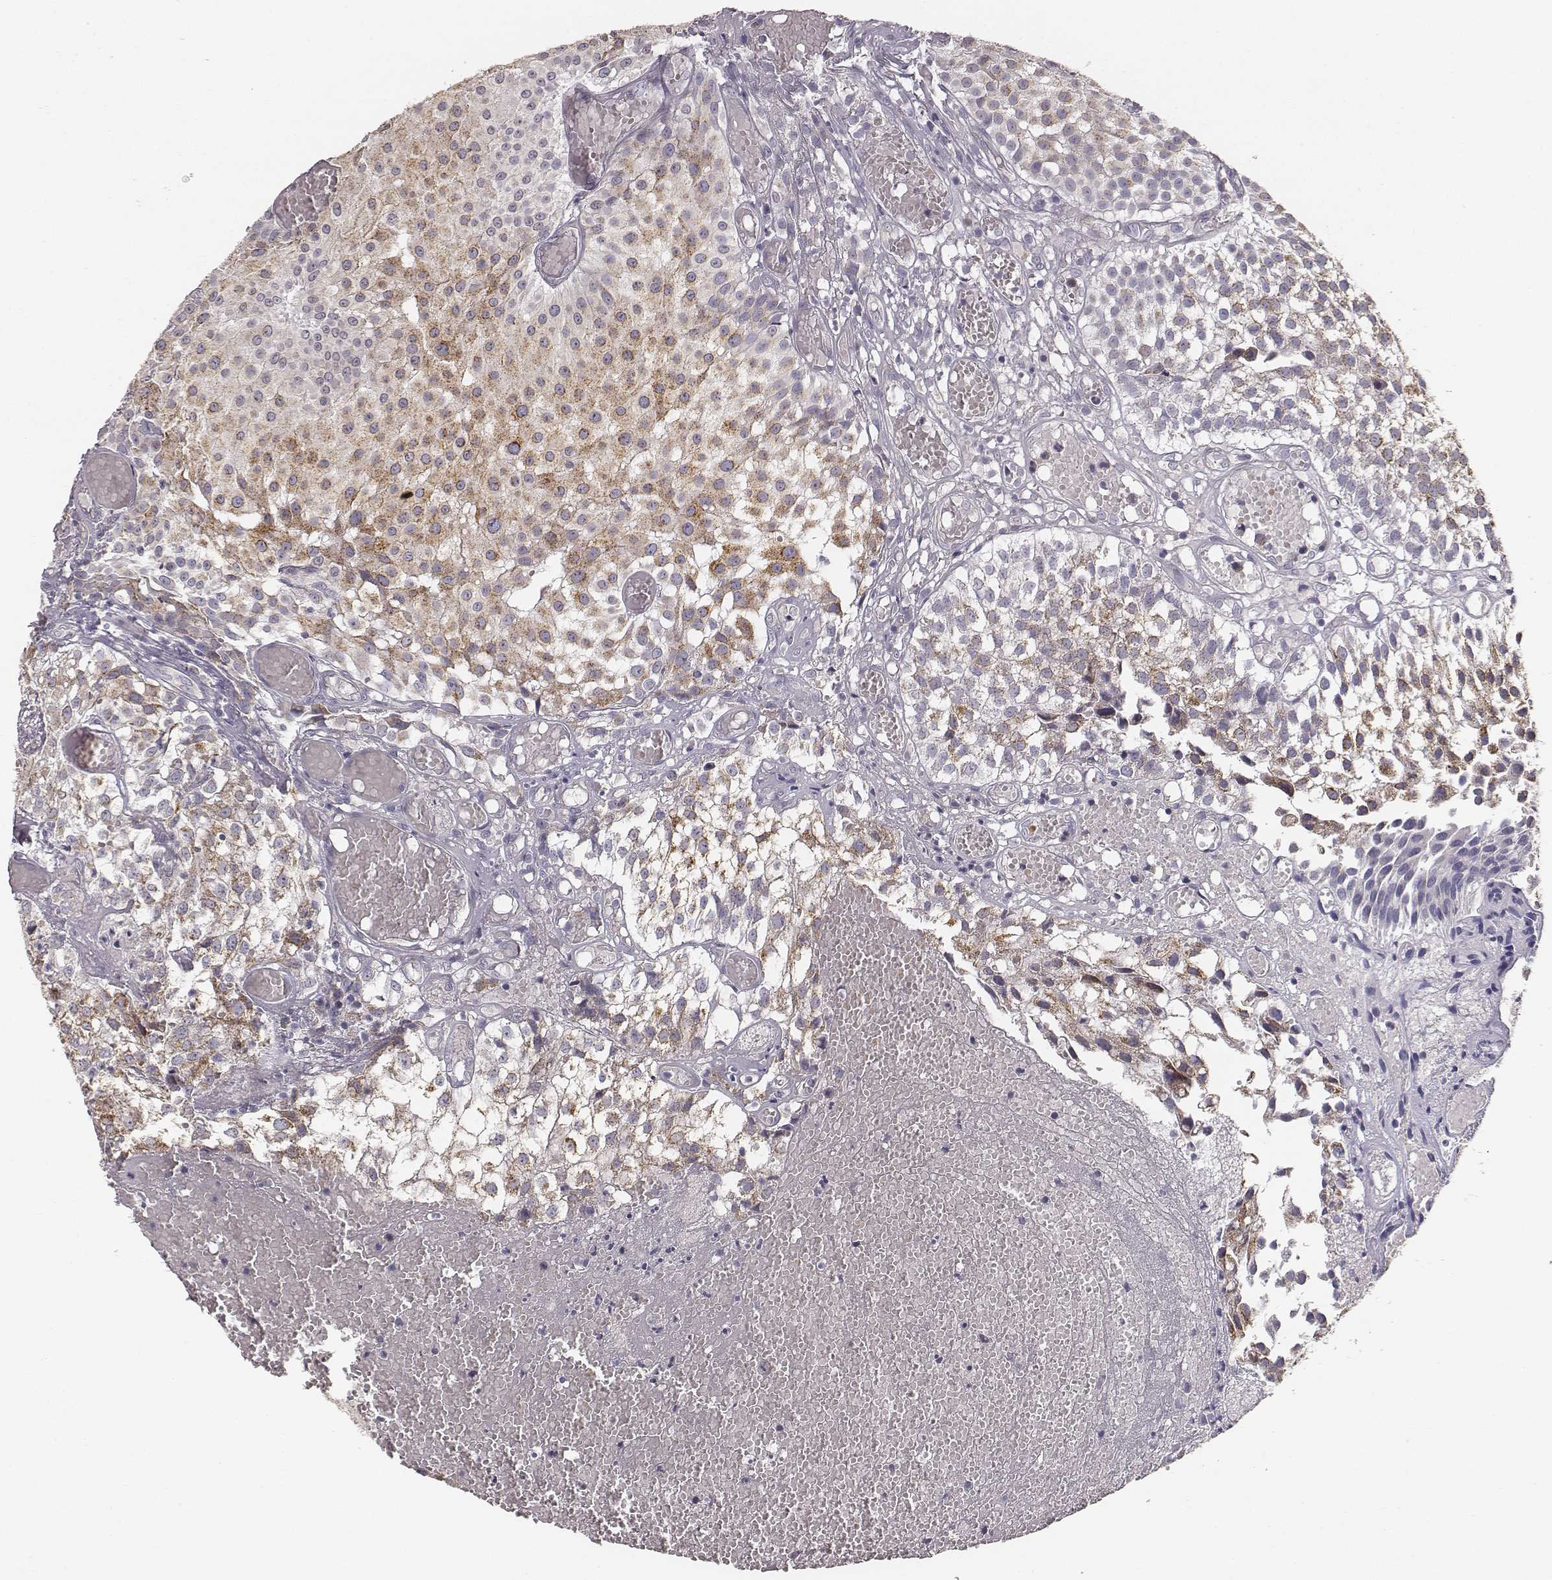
{"staining": {"intensity": "moderate", "quantity": ">75%", "location": "cytoplasmic/membranous"}, "tissue": "urothelial cancer", "cell_type": "Tumor cells", "image_type": "cancer", "snomed": [{"axis": "morphology", "description": "Urothelial carcinoma, Low grade"}, {"axis": "topography", "description": "Urinary bladder"}], "caption": "A high-resolution micrograph shows immunohistochemistry (IHC) staining of low-grade urothelial carcinoma, which shows moderate cytoplasmic/membranous expression in about >75% of tumor cells.", "gene": "ABCD3", "patient": {"sex": "male", "age": 79}}